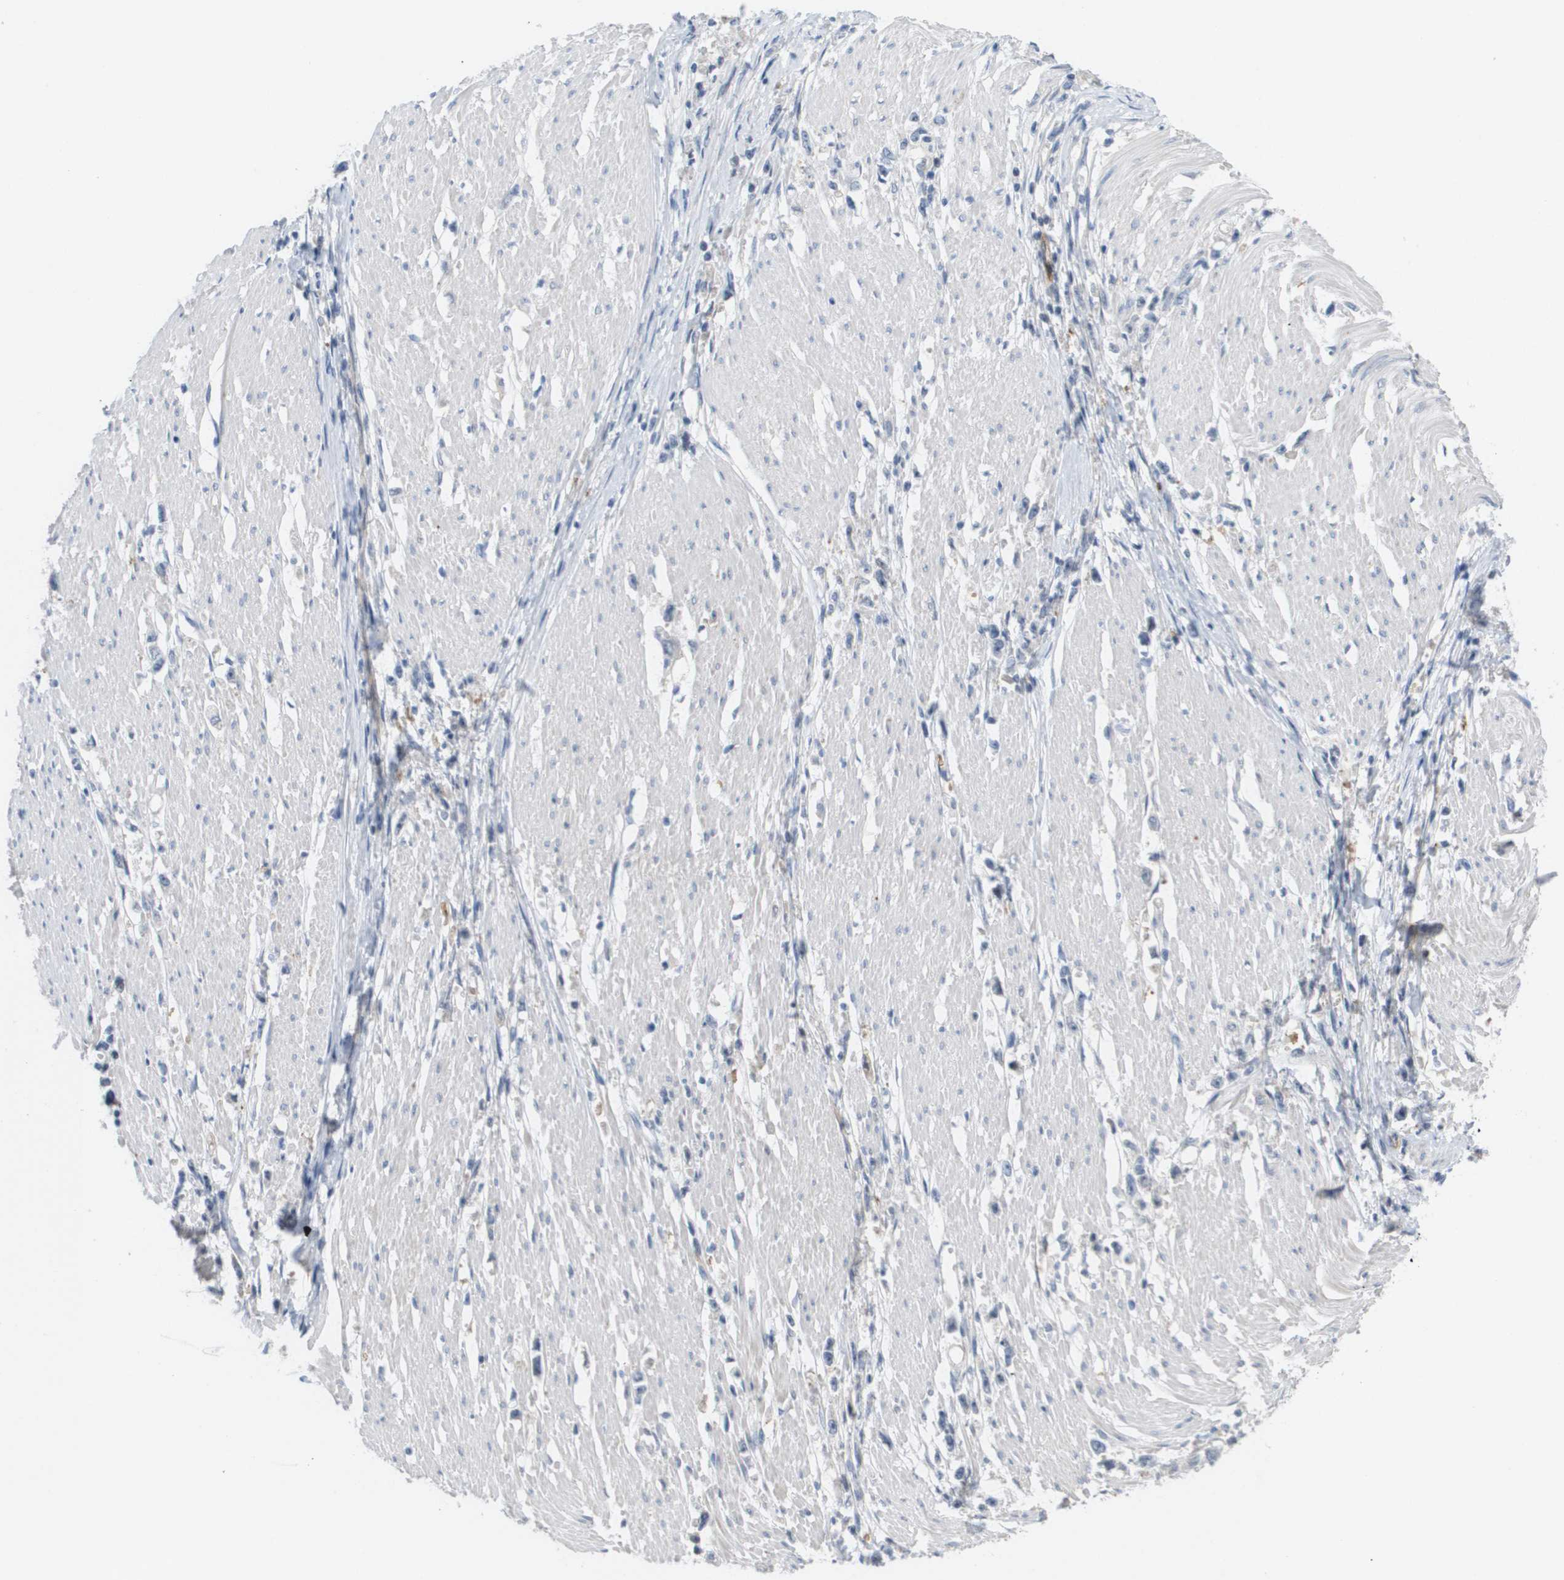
{"staining": {"intensity": "negative", "quantity": "none", "location": "none"}, "tissue": "stomach cancer", "cell_type": "Tumor cells", "image_type": "cancer", "snomed": [{"axis": "morphology", "description": "Adenocarcinoma, NOS"}, {"axis": "topography", "description": "Stomach"}], "caption": "The image exhibits no staining of tumor cells in stomach cancer (adenocarcinoma).", "gene": "MARCHF8", "patient": {"sex": "female", "age": 59}}